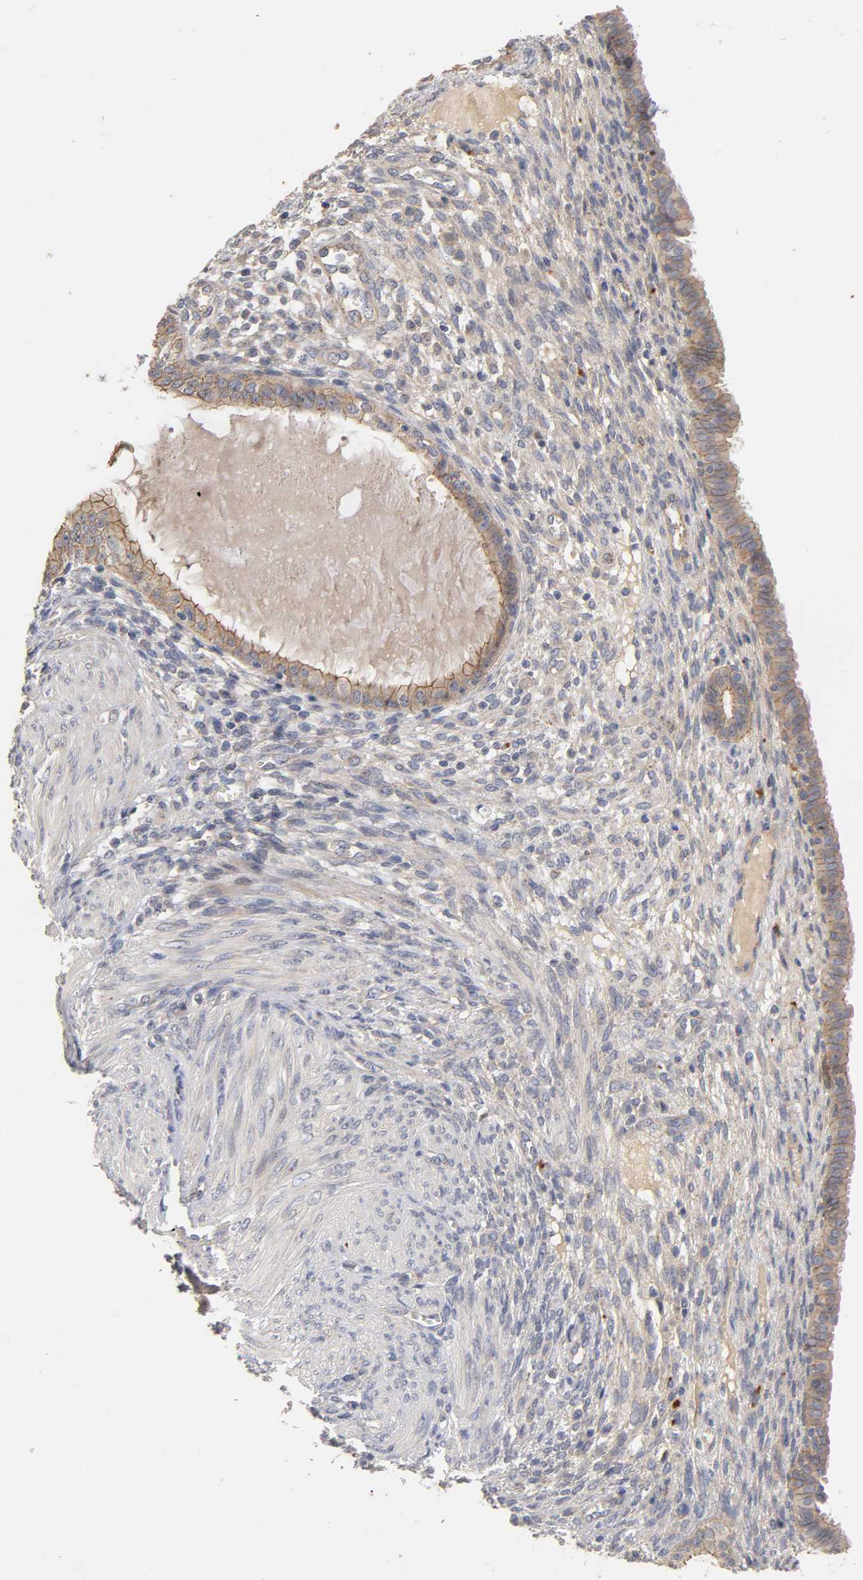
{"staining": {"intensity": "weak", "quantity": ">75%", "location": "cytoplasmic/membranous"}, "tissue": "endometrium", "cell_type": "Cells in endometrial stroma", "image_type": "normal", "snomed": [{"axis": "morphology", "description": "Normal tissue, NOS"}, {"axis": "topography", "description": "Endometrium"}], "caption": "About >75% of cells in endometrial stroma in benign endometrium reveal weak cytoplasmic/membranous protein expression as visualized by brown immunohistochemical staining.", "gene": "PDZD11", "patient": {"sex": "female", "age": 72}}